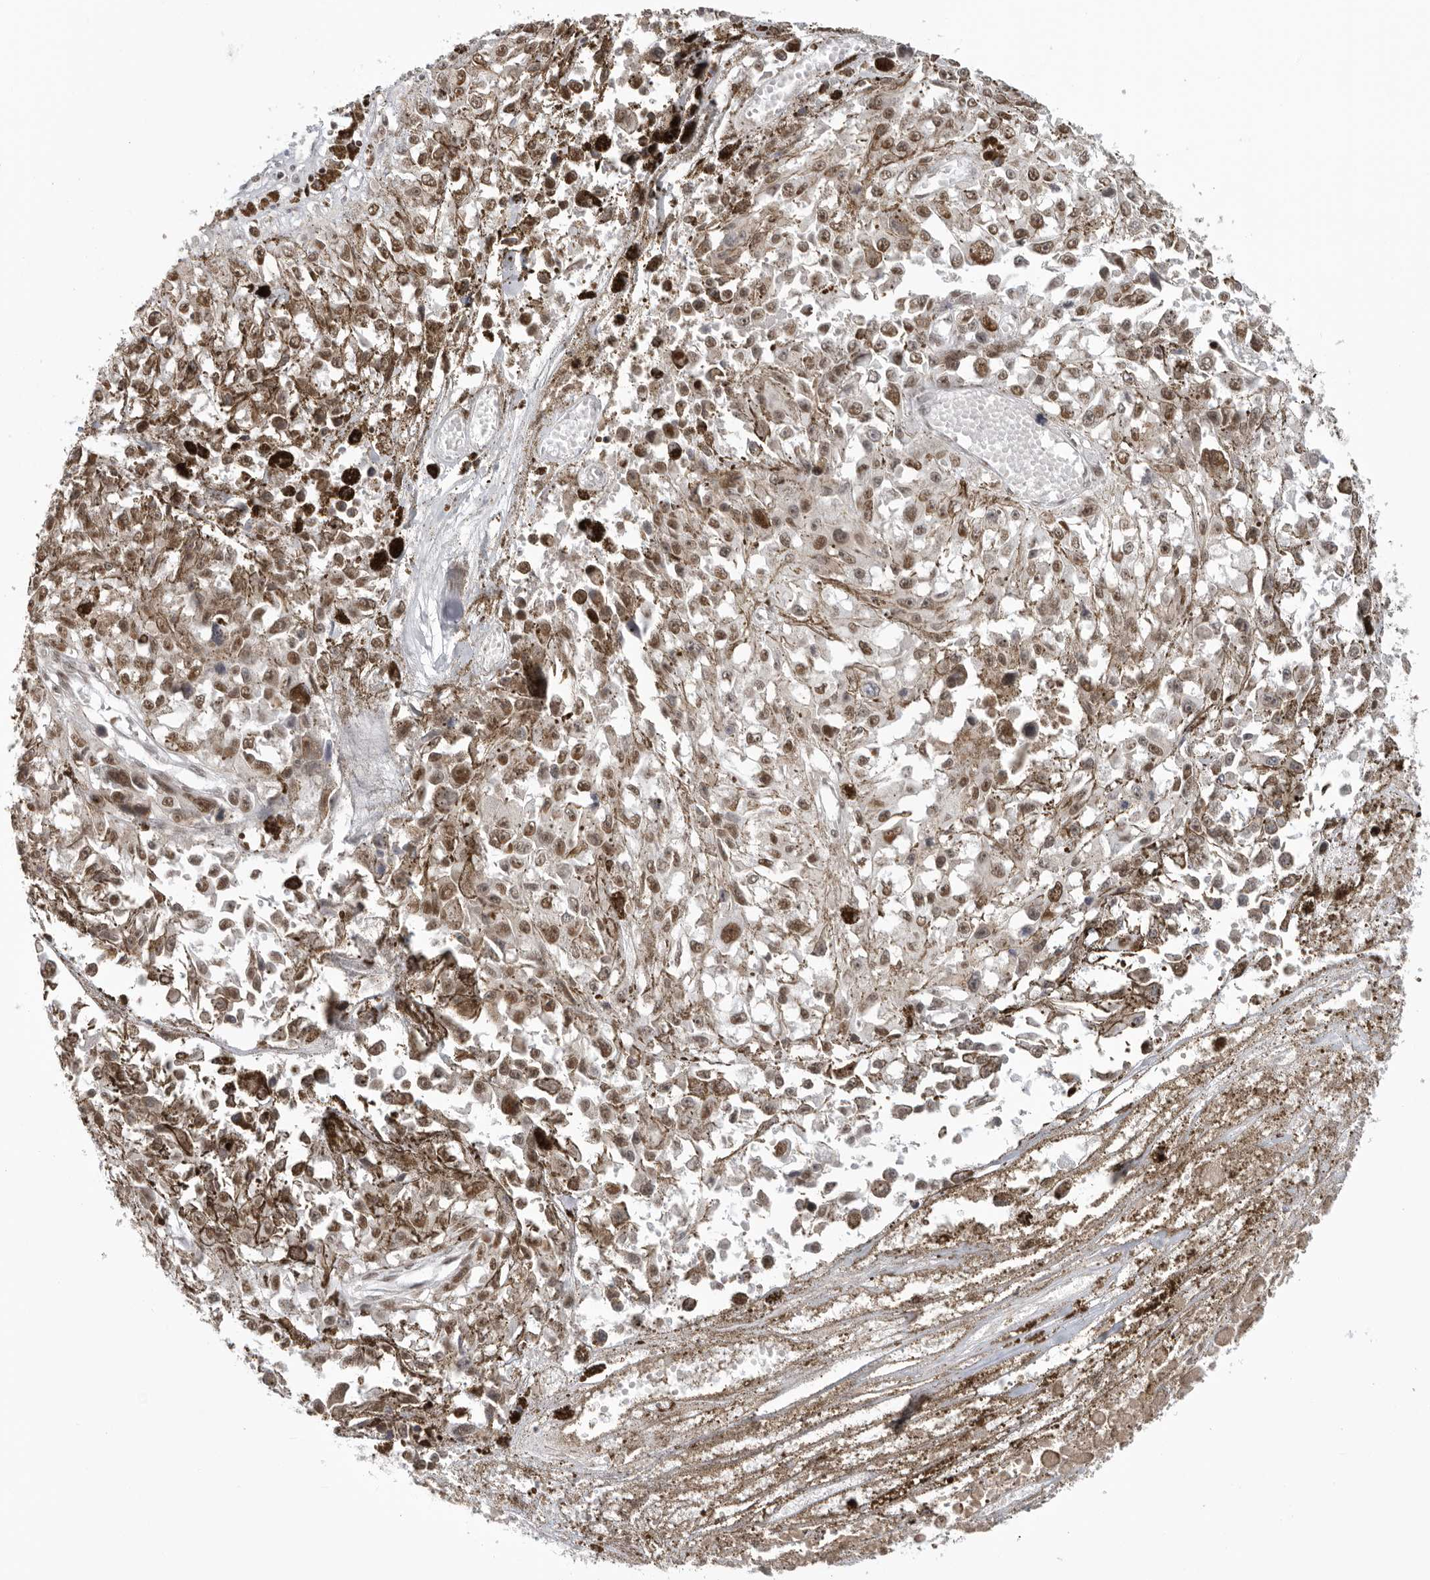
{"staining": {"intensity": "moderate", "quantity": ">75%", "location": "nuclear"}, "tissue": "melanoma", "cell_type": "Tumor cells", "image_type": "cancer", "snomed": [{"axis": "morphology", "description": "Malignant melanoma, Metastatic site"}, {"axis": "topography", "description": "Lymph node"}], "caption": "High-magnification brightfield microscopy of malignant melanoma (metastatic site) stained with DAB (3,3'-diaminobenzidine) (brown) and counterstained with hematoxylin (blue). tumor cells exhibit moderate nuclear staining is seen in approximately>75% of cells. Using DAB (3,3'-diaminobenzidine) (brown) and hematoxylin (blue) stains, captured at high magnification using brightfield microscopy.", "gene": "RPA2", "patient": {"sex": "male", "age": 59}}